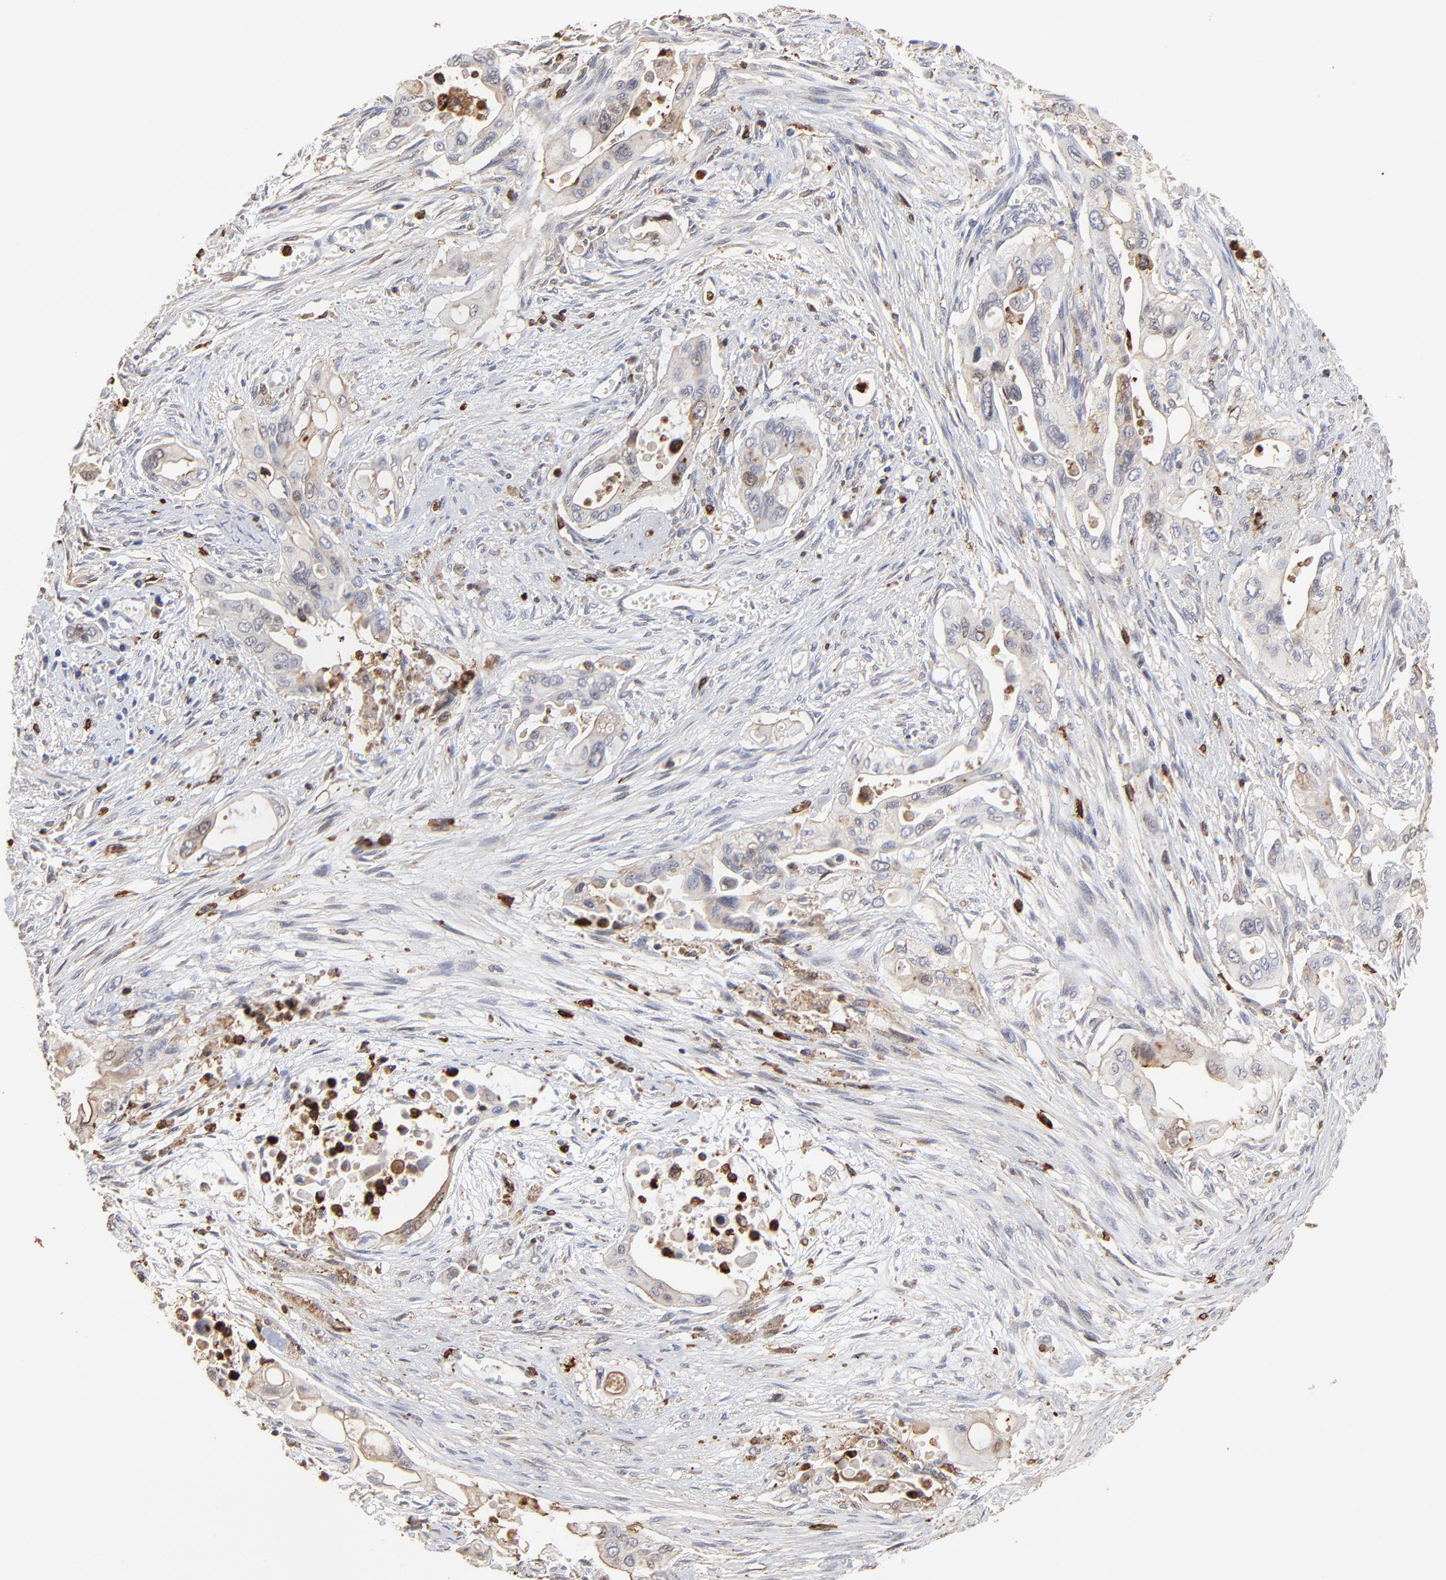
{"staining": {"intensity": "negative", "quantity": "none", "location": "none"}, "tissue": "pancreatic cancer", "cell_type": "Tumor cells", "image_type": "cancer", "snomed": [{"axis": "morphology", "description": "Adenocarcinoma, NOS"}, {"axis": "topography", "description": "Pancreas"}], "caption": "There is no significant staining in tumor cells of pancreatic cancer (adenocarcinoma).", "gene": "SLC6A14", "patient": {"sex": "male", "age": 77}}